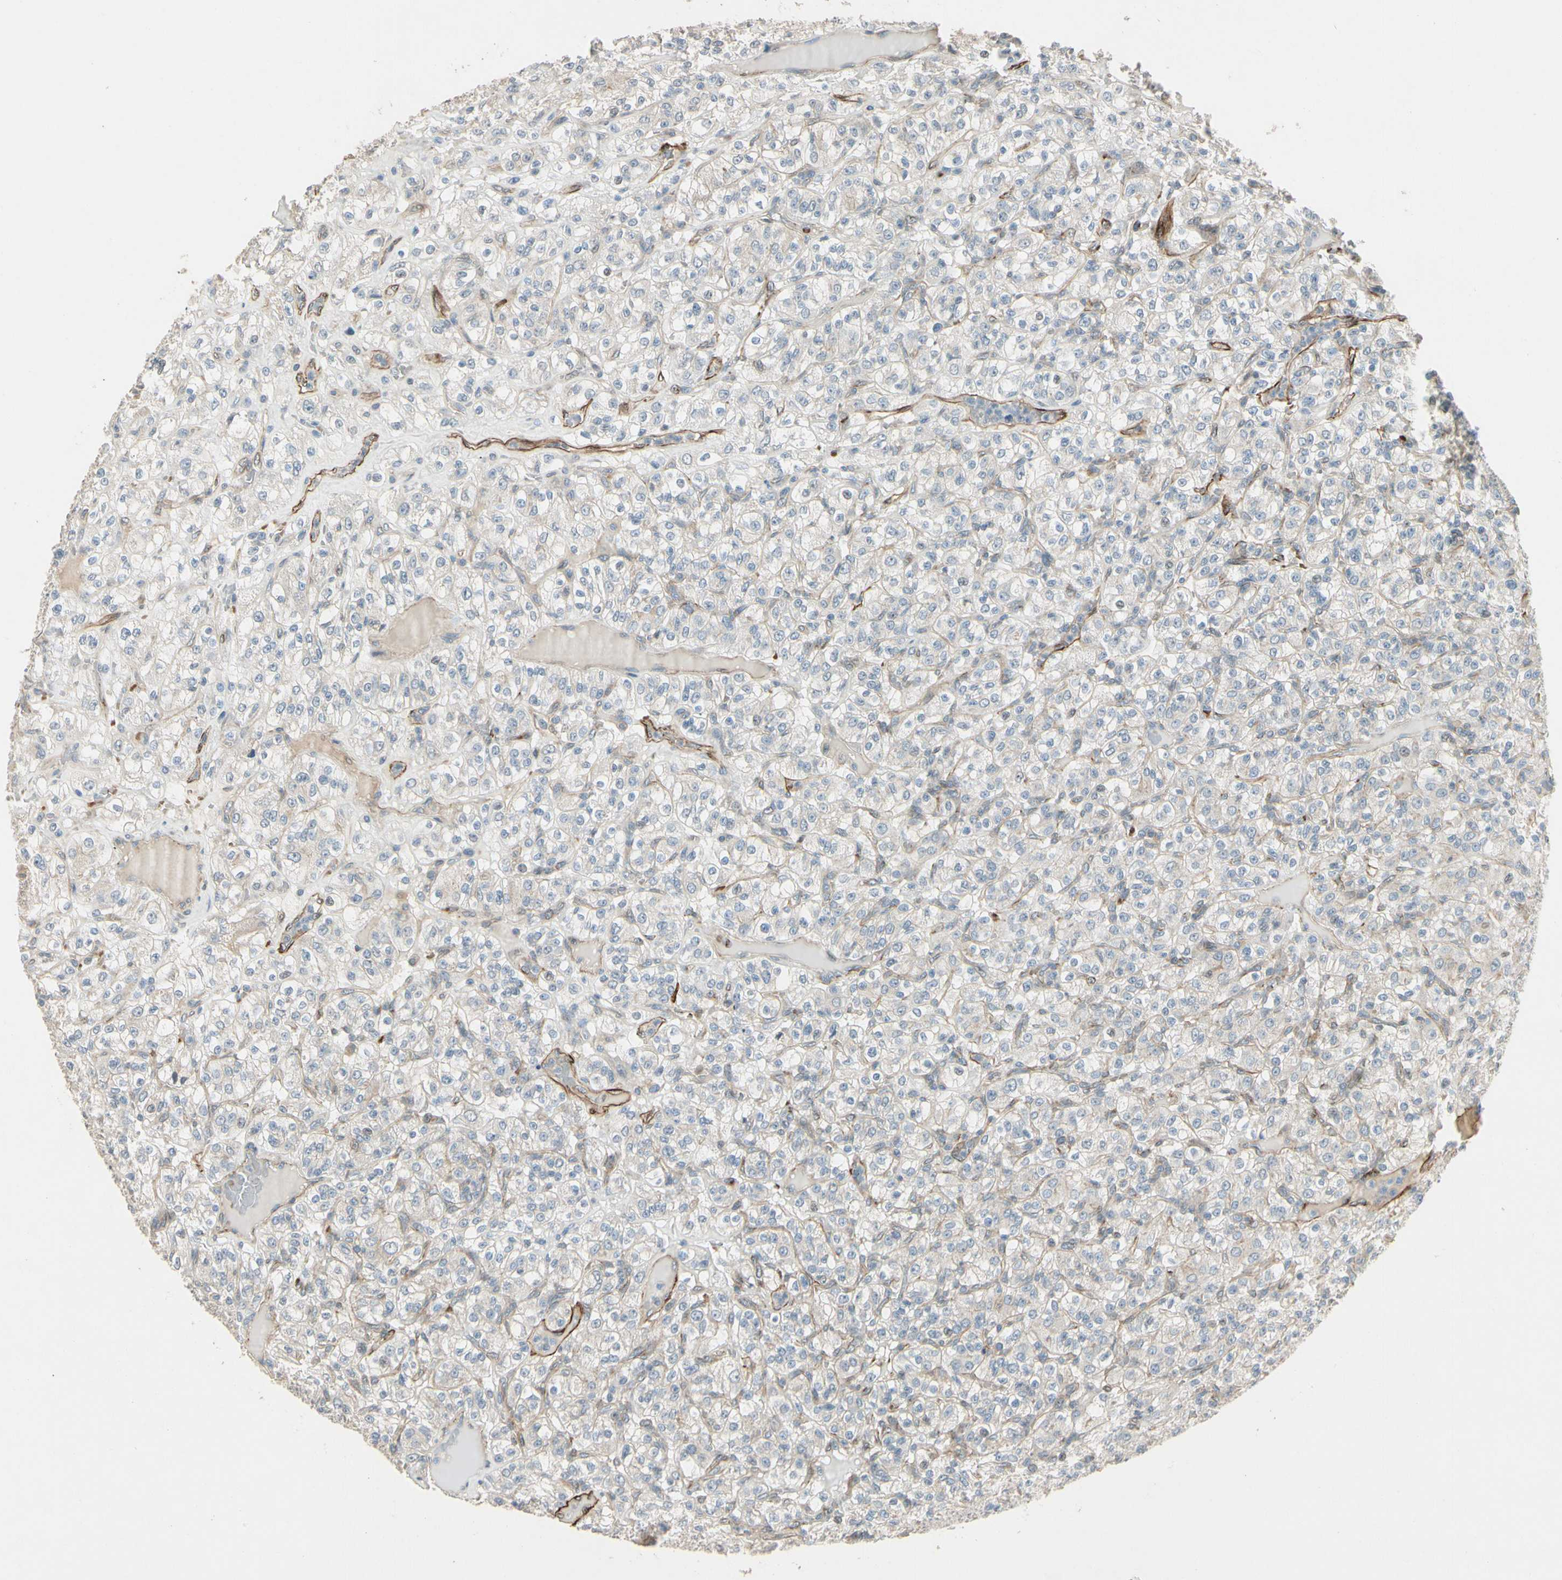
{"staining": {"intensity": "negative", "quantity": "none", "location": "none"}, "tissue": "renal cancer", "cell_type": "Tumor cells", "image_type": "cancer", "snomed": [{"axis": "morphology", "description": "Normal tissue, NOS"}, {"axis": "morphology", "description": "Adenocarcinoma, NOS"}, {"axis": "topography", "description": "Kidney"}], "caption": "High magnification brightfield microscopy of renal cancer stained with DAB (brown) and counterstained with hematoxylin (blue): tumor cells show no significant staining.", "gene": "PPP3CB", "patient": {"sex": "female", "age": 72}}